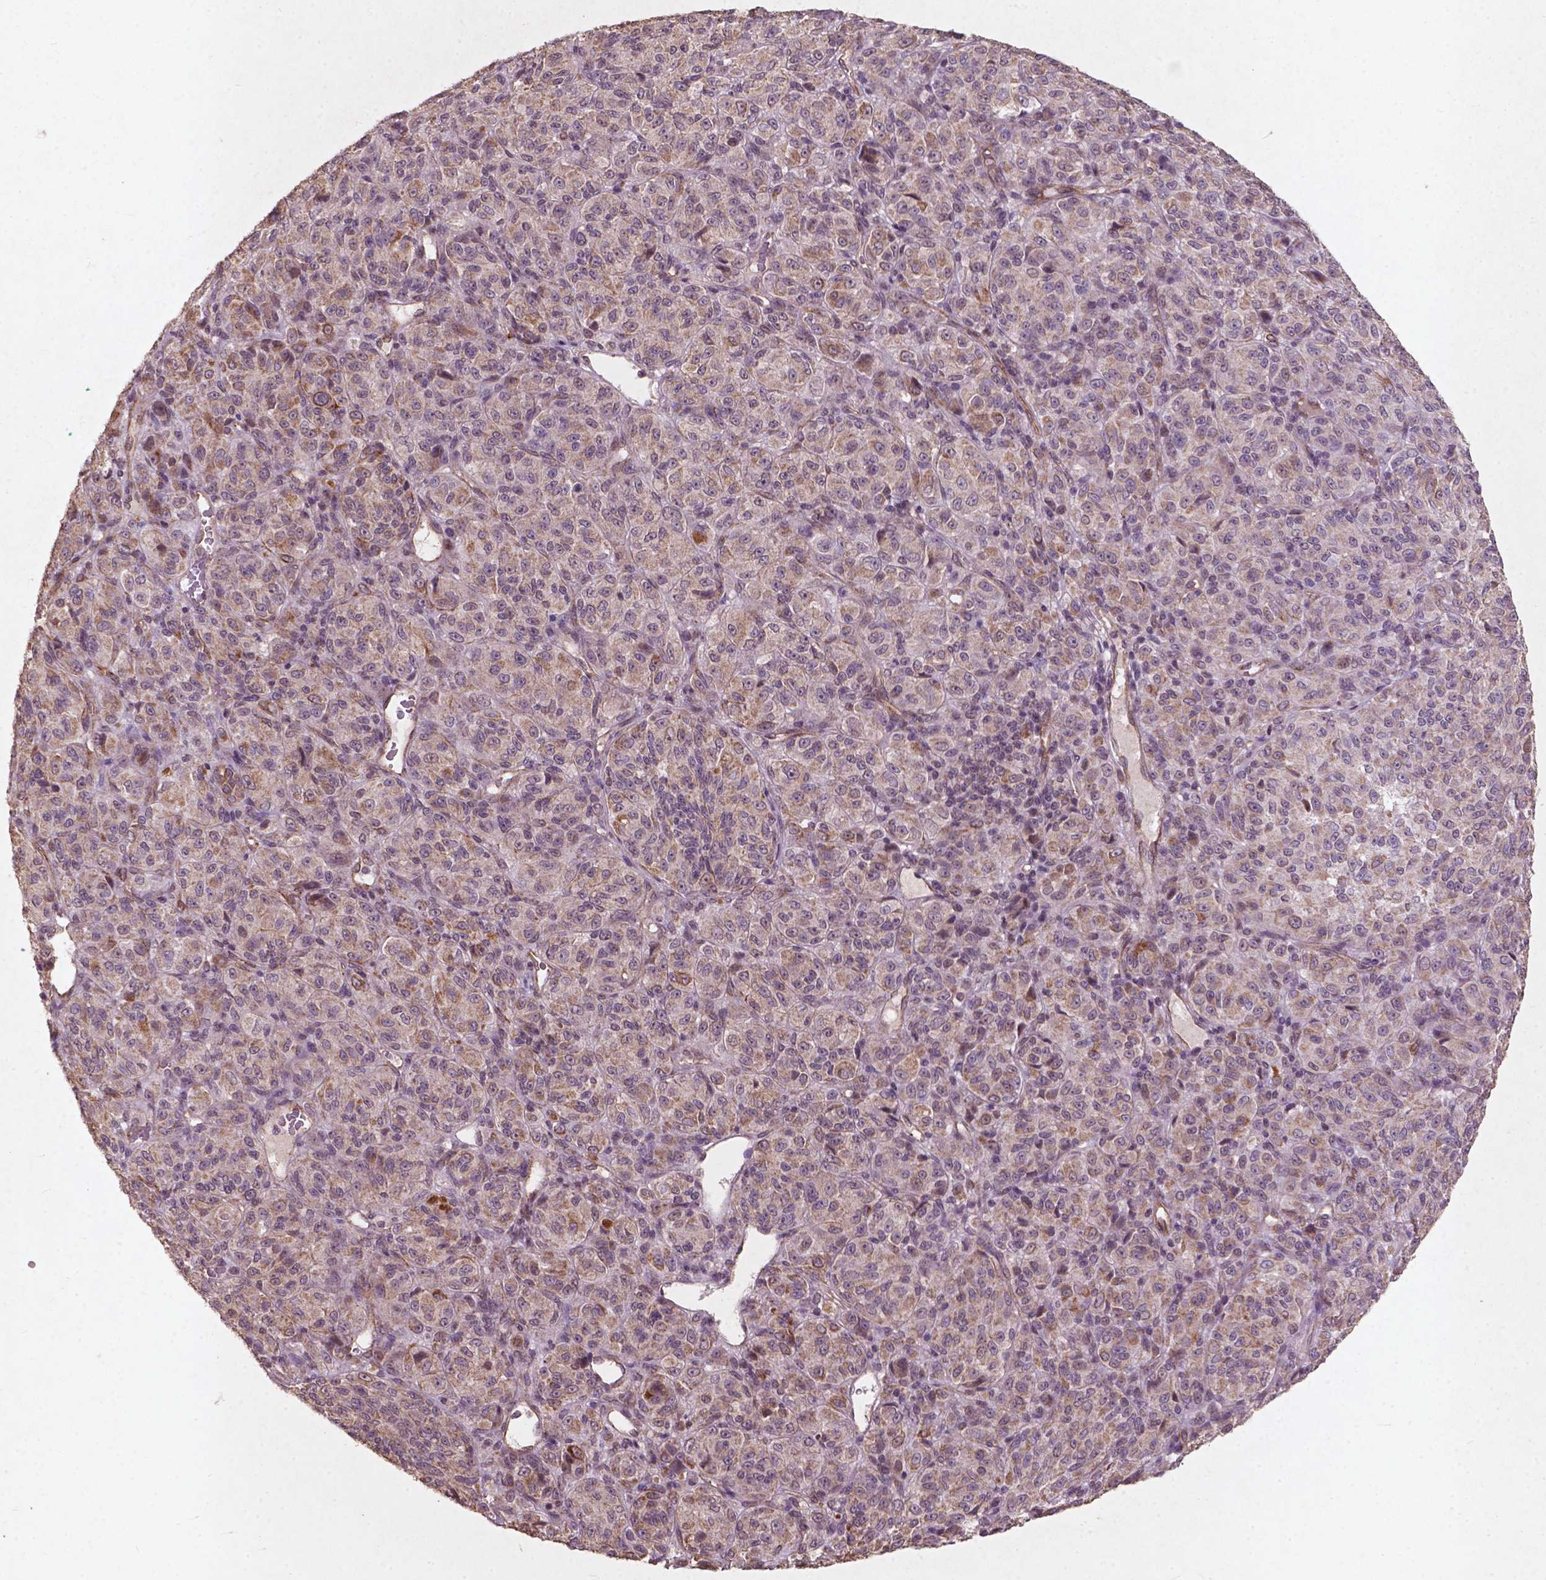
{"staining": {"intensity": "negative", "quantity": "none", "location": "none"}, "tissue": "melanoma", "cell_type": "Tumor cells", "image_type": "cancer", "snomed": [{"axis": "morphology", "description": "Malignant melanoma, Metastatic site"}, {"axis": "topography", "description": "Brain"}], "caption": "Human malignant melanoma (metastatic site) stained for a protein using immunohistochemistry (IHC) displays no positivity in tumor cells.", "gene": "SMAD2", "patient": {"sex": "female", "age": 56}}